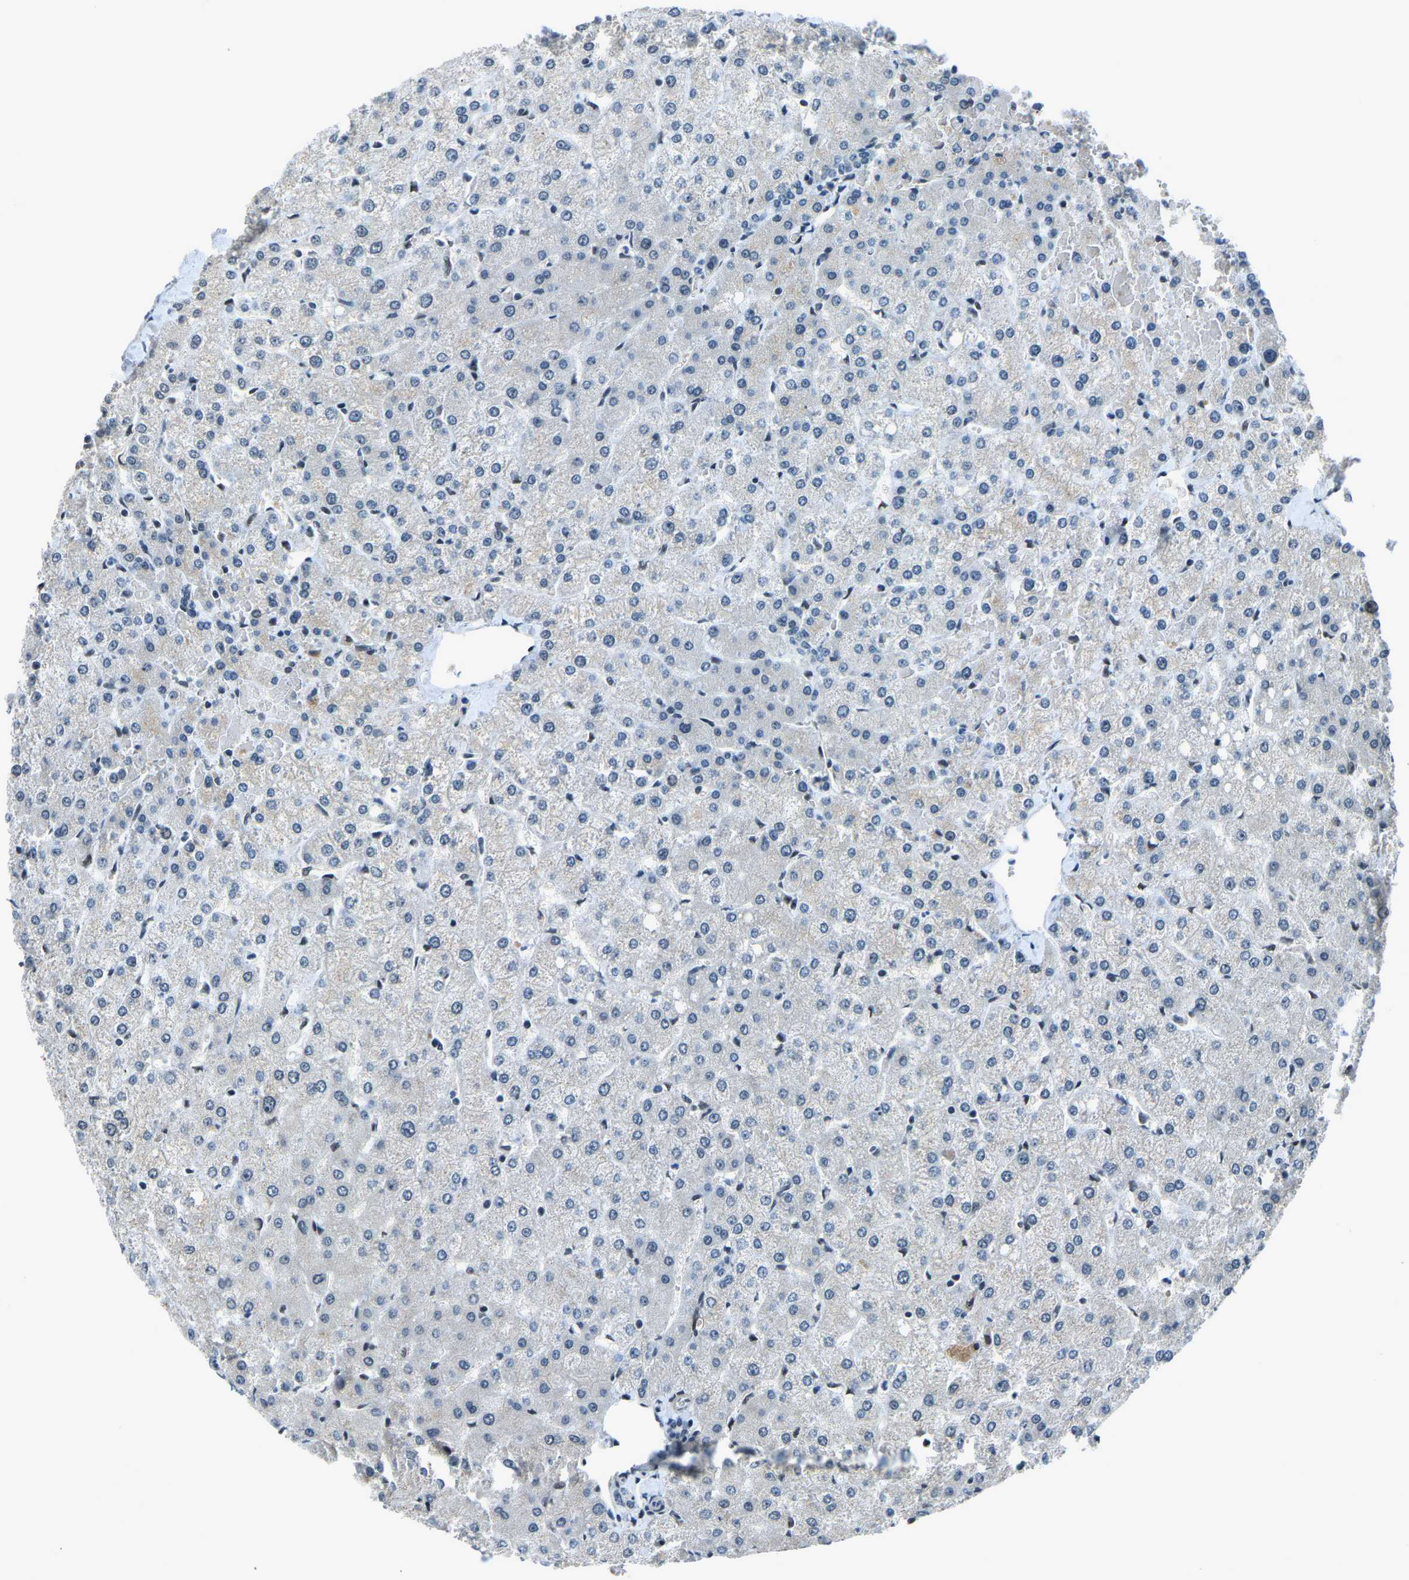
{"staining": {"intensity": "negative", "quantity": "none", "location": "none"}, "tissue": "liver", "cell_type": "Cholangiocytes", "image_type": "normal", "snomed": [{"axis": "morphology", "description": "Normal tissue, NOS"}, {"axis": "topography", "description": "Liver"}], "caption": "Immunohistochemical staining of normal human liver exhibits no significant expression in cholangiocytes. (DAB immunohistochemistry (IHC), high magnification).", "gene": "PRCC", "patient": {"sex": "female", "age": 54}}